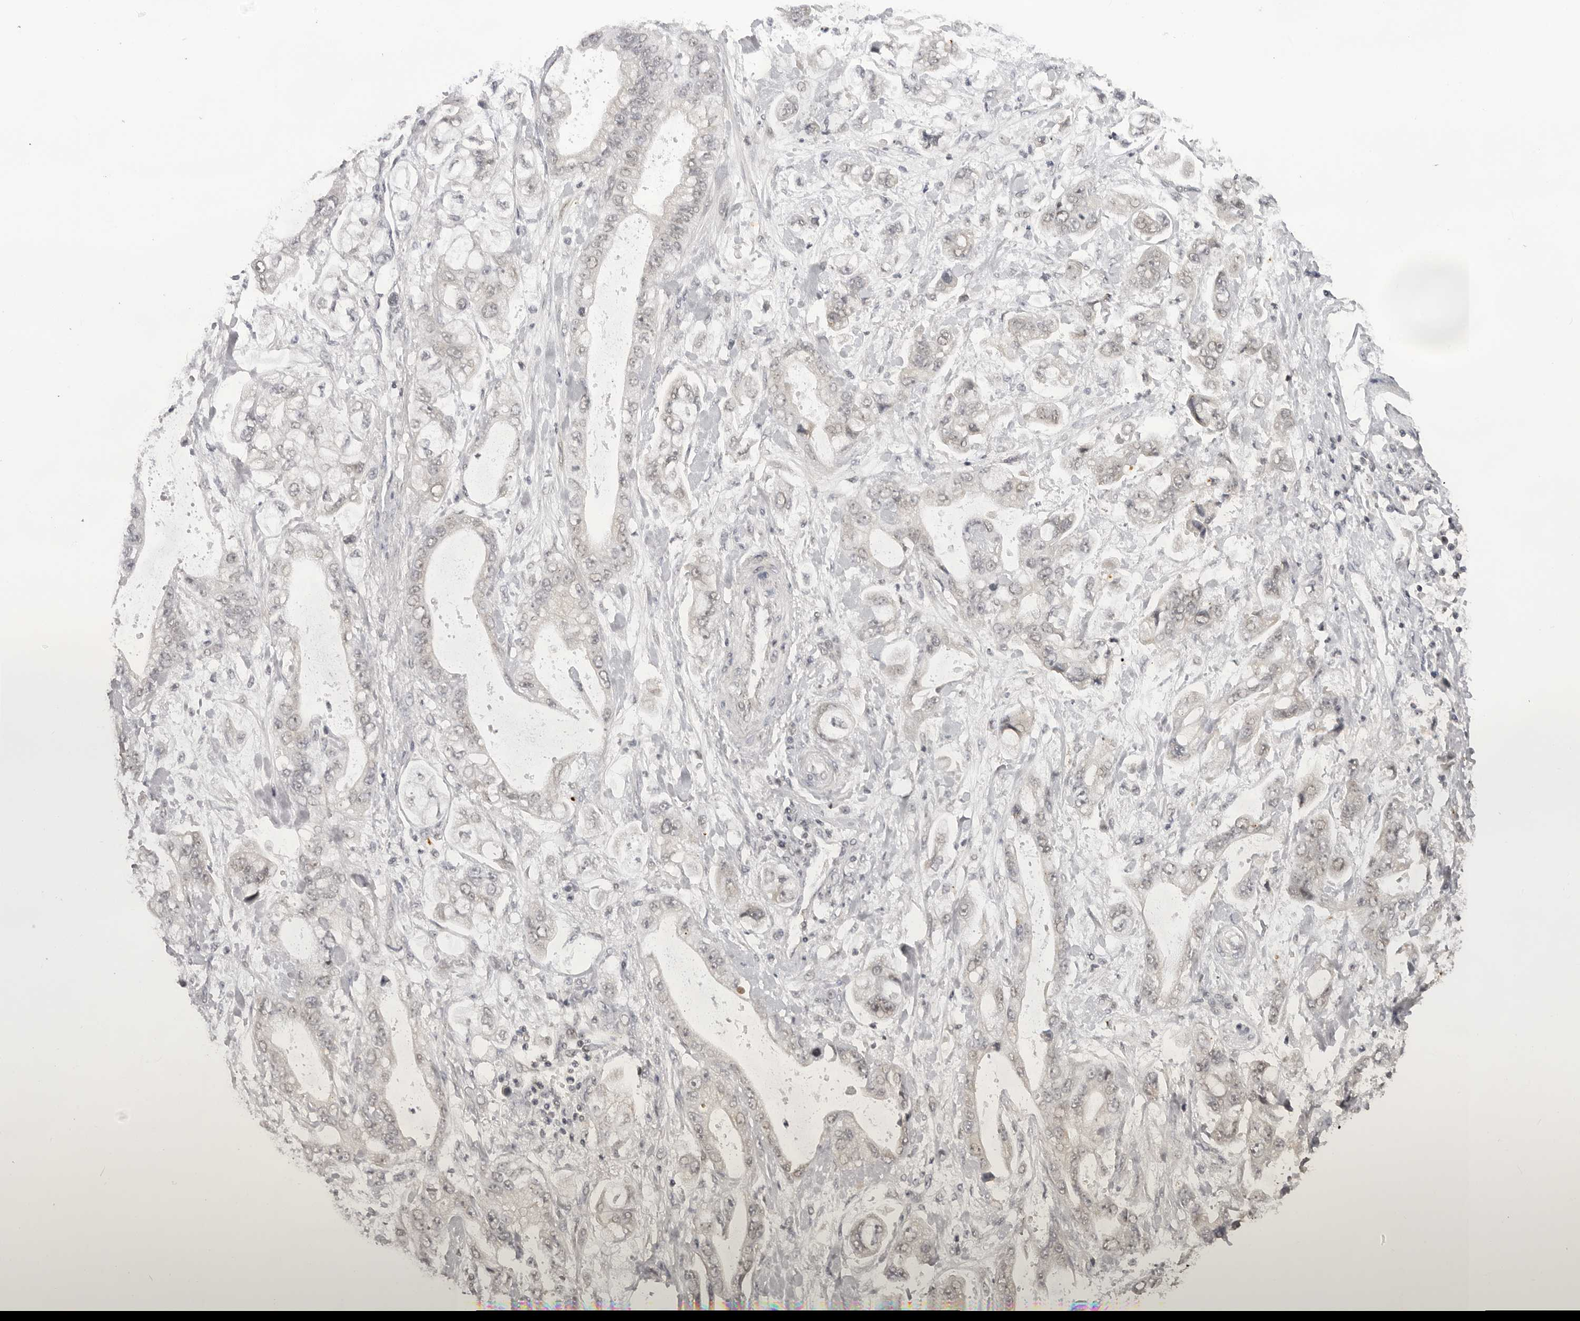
{"staining": {"intensity": "negative", "quantity": "none", "location": "none"}, "tissue": "stomach cancer", "cell_type": "Tumor cells", "image_type": "cancer", "snomed": [{"axis": "morphology", "description": "Normal tissue, NOS"}, {"axis": "morphology", "description": "Adenocarcinoma, NOS"}, {"axis": "topography", "description": "Stomach"}], "caption": "Stomach cancer (adenocarcinoma) was stained to show a protein in brown. There is no significant positivity in tumor cells.", "gene": "NTM", "patient": {"sex": "male", "age": 62}}